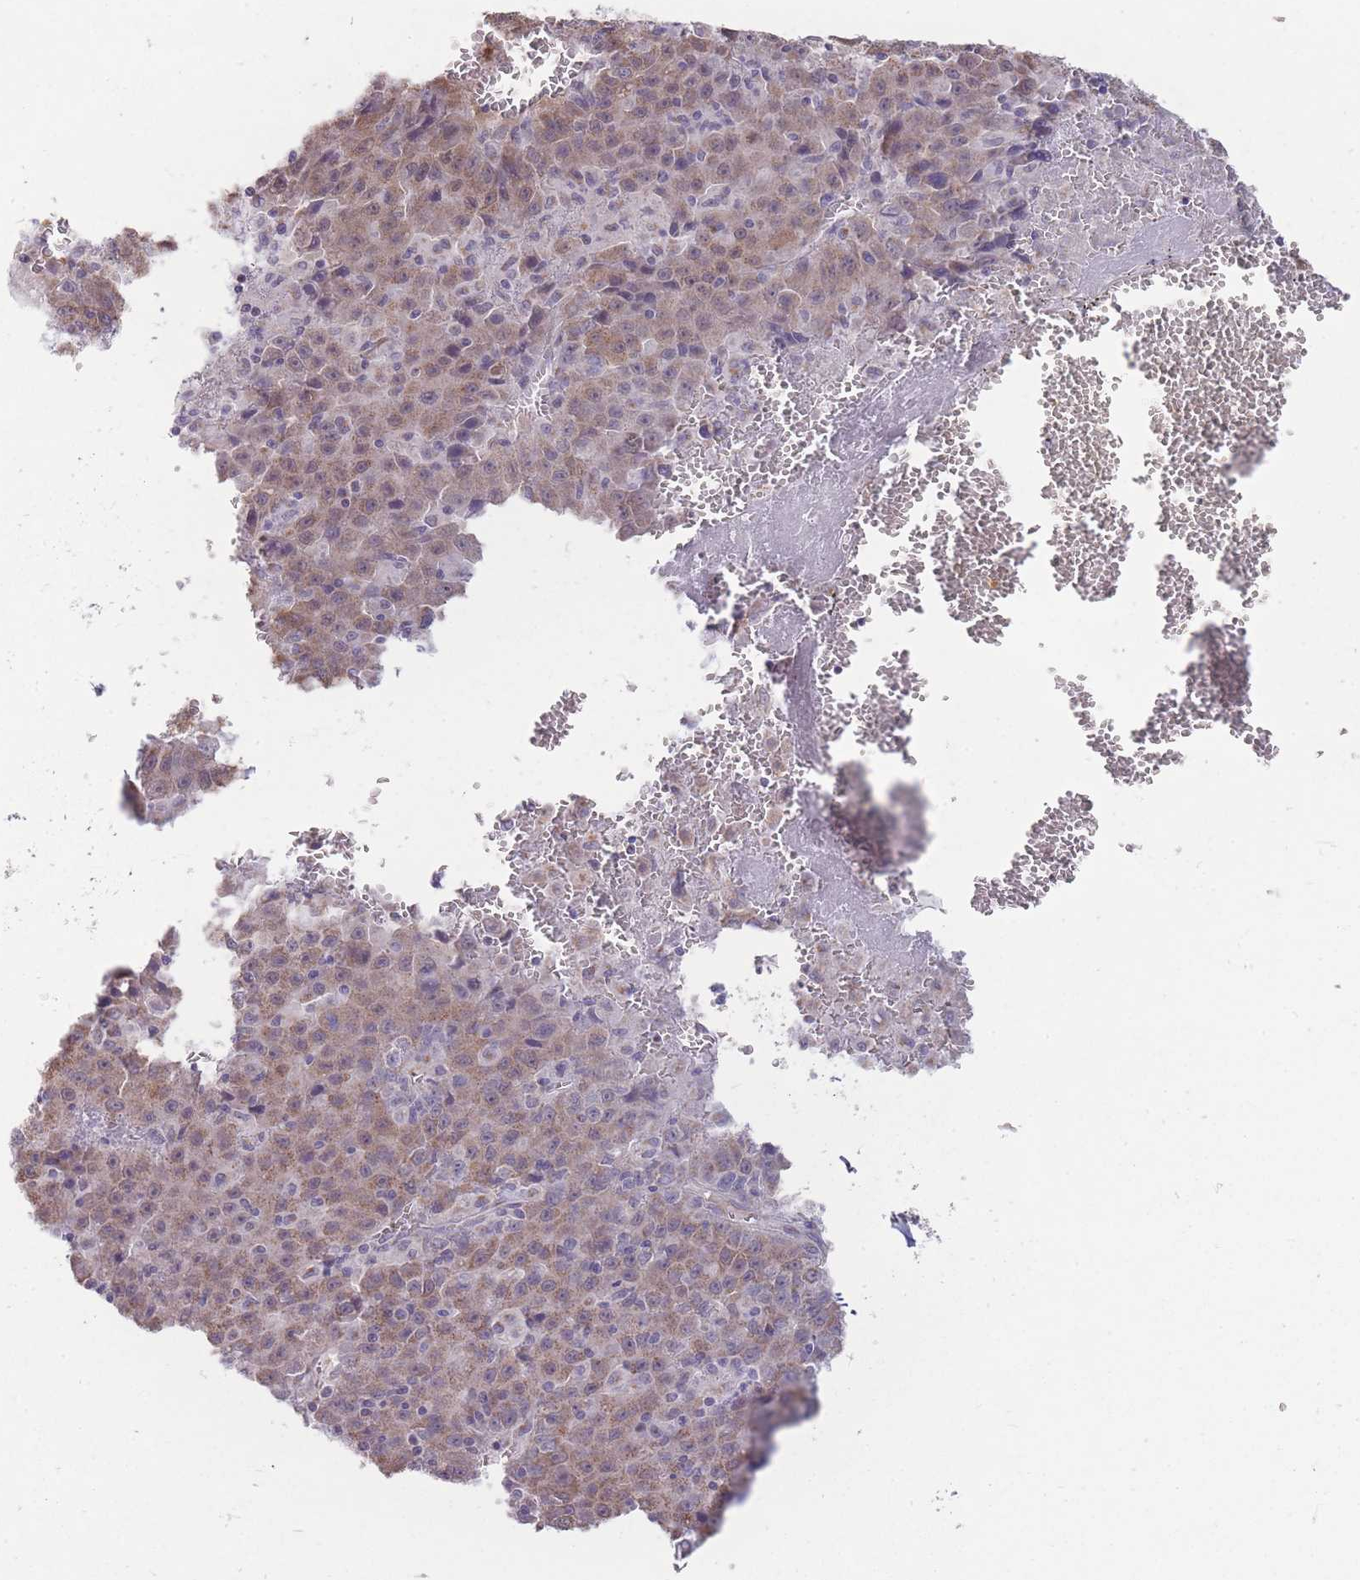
{"staining": {"intensity": "moderate", "quantity": "25%-75%", "location": "cytoplasmic/membranous"}, "tissue": "liver cancer", "cell_type": "Tumor cells", "image_type": "cancer", "snomed": [{"axis": "morphology", "description": "Carcinoma, Hepatocellular, NOS"}, {"axis": "topography", "description": "Liver"}], "caption": "Human liver cancer (hepatocellular carcinoma) stained for a protein (brown) reveals moderate cytoplasmic/membranous positive positivity in approximately 25%-75% of tumor cells.", "gene": "NELL1", "patient": {"sex": "female", "age": 53}}